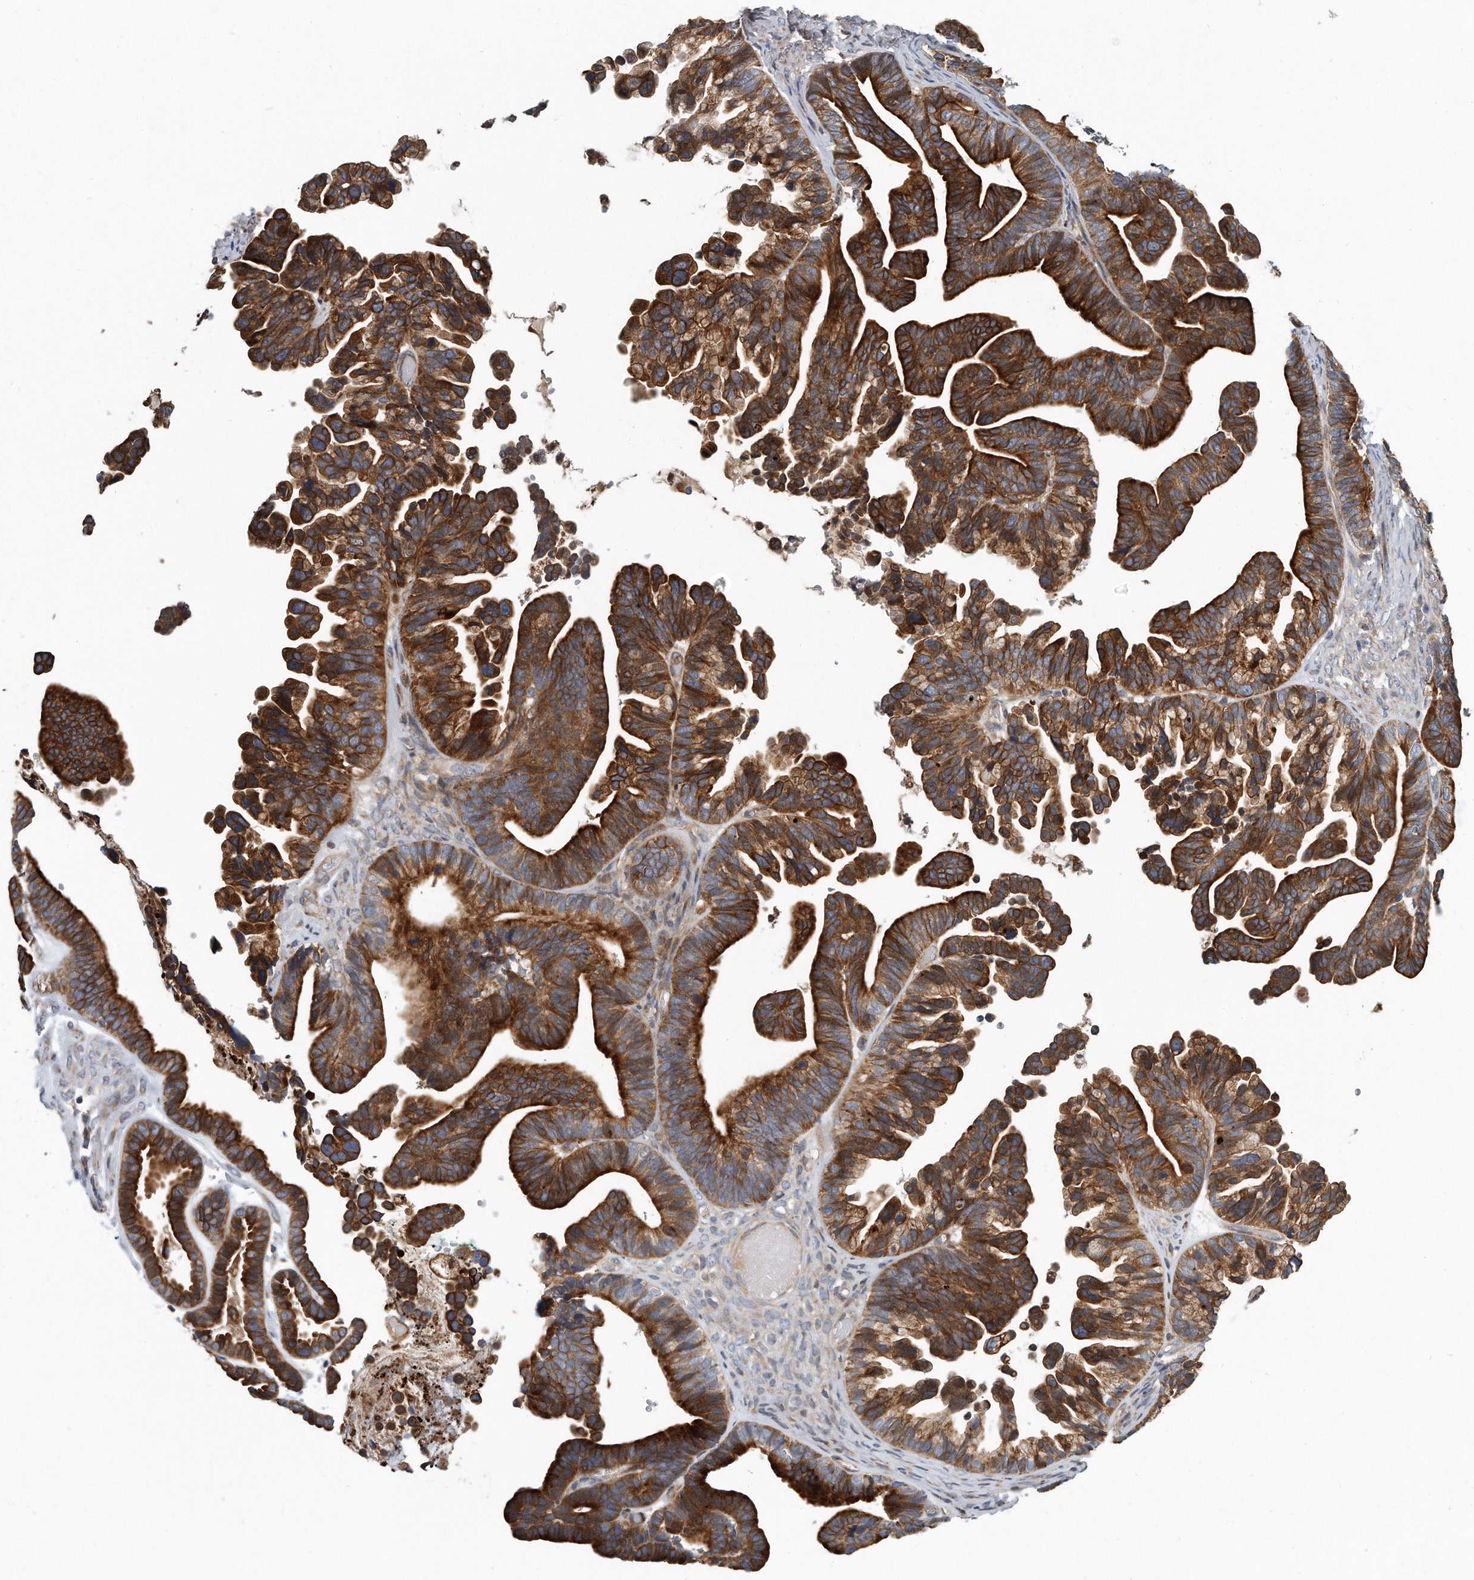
{"staining": {"intensity": "strong", "quantity": ">75%", "location": "cytoplasmic/membranous"}, "tissue": "ovarian cancer", "cell_type": "Tumor cells", "image_type": "cancer", "snomed": [{"axis": "morphology", "description": "Cystadenocarcinoma, serous, NOS"}, {"axis": "topography", "description": "Ovary"}], "caption": "Immunohistochemistry (IHC) (DAB (3,3'-diaminobenzidine)) staining of human ovarian cancer shows strong cytoplasmic/membranous protein positivity in approximately >75% of tumor cells. The staining was performed using DAB (3,3'-diaminobenzidine) to visualize the protein expression in brown, while the nuclei were stained in blue with hematoxylin (Magnification: 20x).", "gene": "PCDH8", "patient": {"sex": "female", "age": 56}}